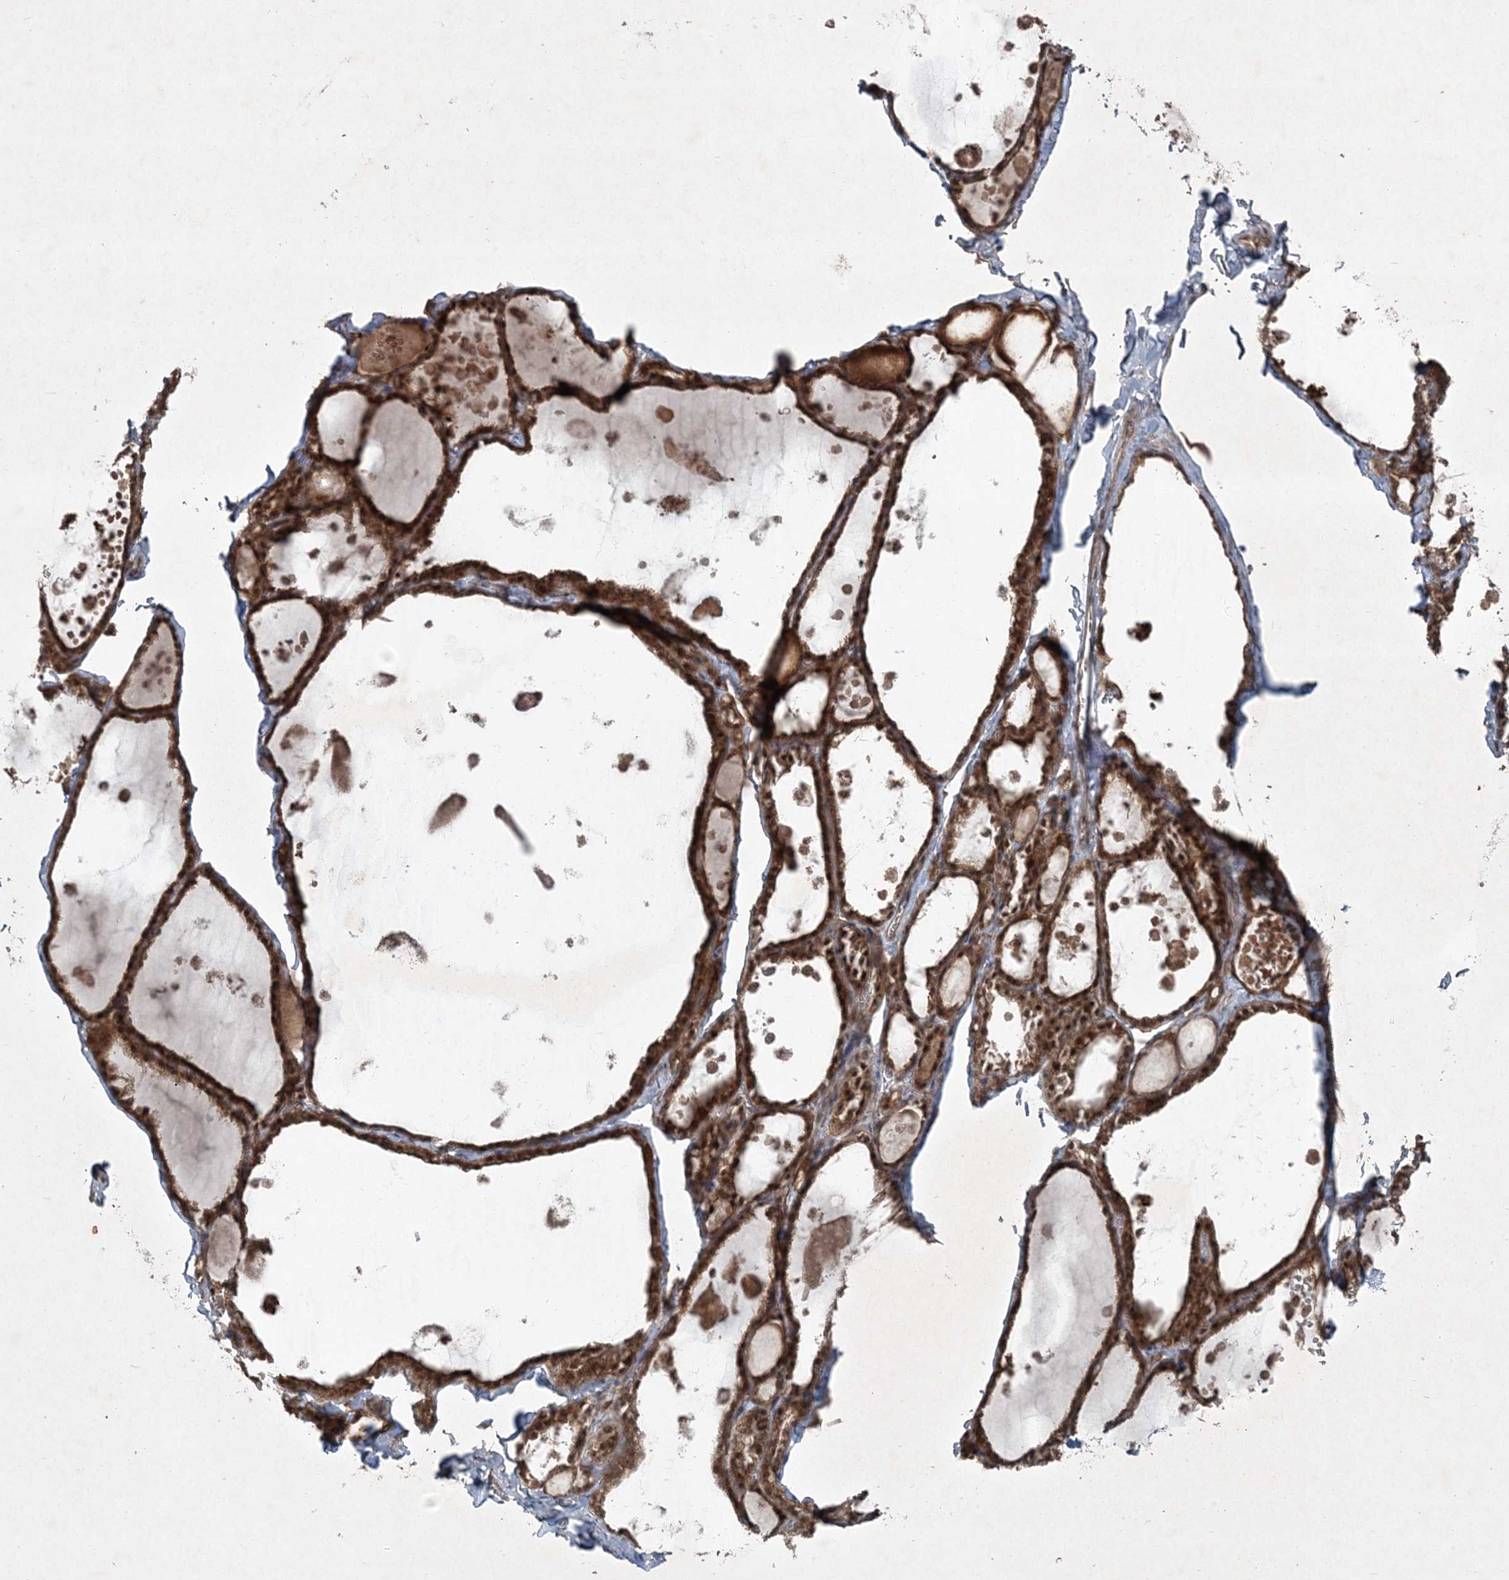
{"staining": {"intensity": "moderate", "quantity": ">75%", "location": "cytoplasmic/membranous,nuclear"}, "tissue": "thyroid gland", "cell_type": "Glandular cells", "image_type": "normal", "snomed": [{"axis": "morphology", "description": "Normal tissue, NOS"}, {"axis": "topography", "description": "Thyroid gland"}], "caption": "Immunohistochemistry micrograph of normal thyroid gland stained for a protein (brown), which exhibits medium levels of moderate cytoplasmic/membranous,nuclear expression in about >75% of glandular cells.", "gene": "FBXL17", "patient": {"sex": "male", "age": 56}}